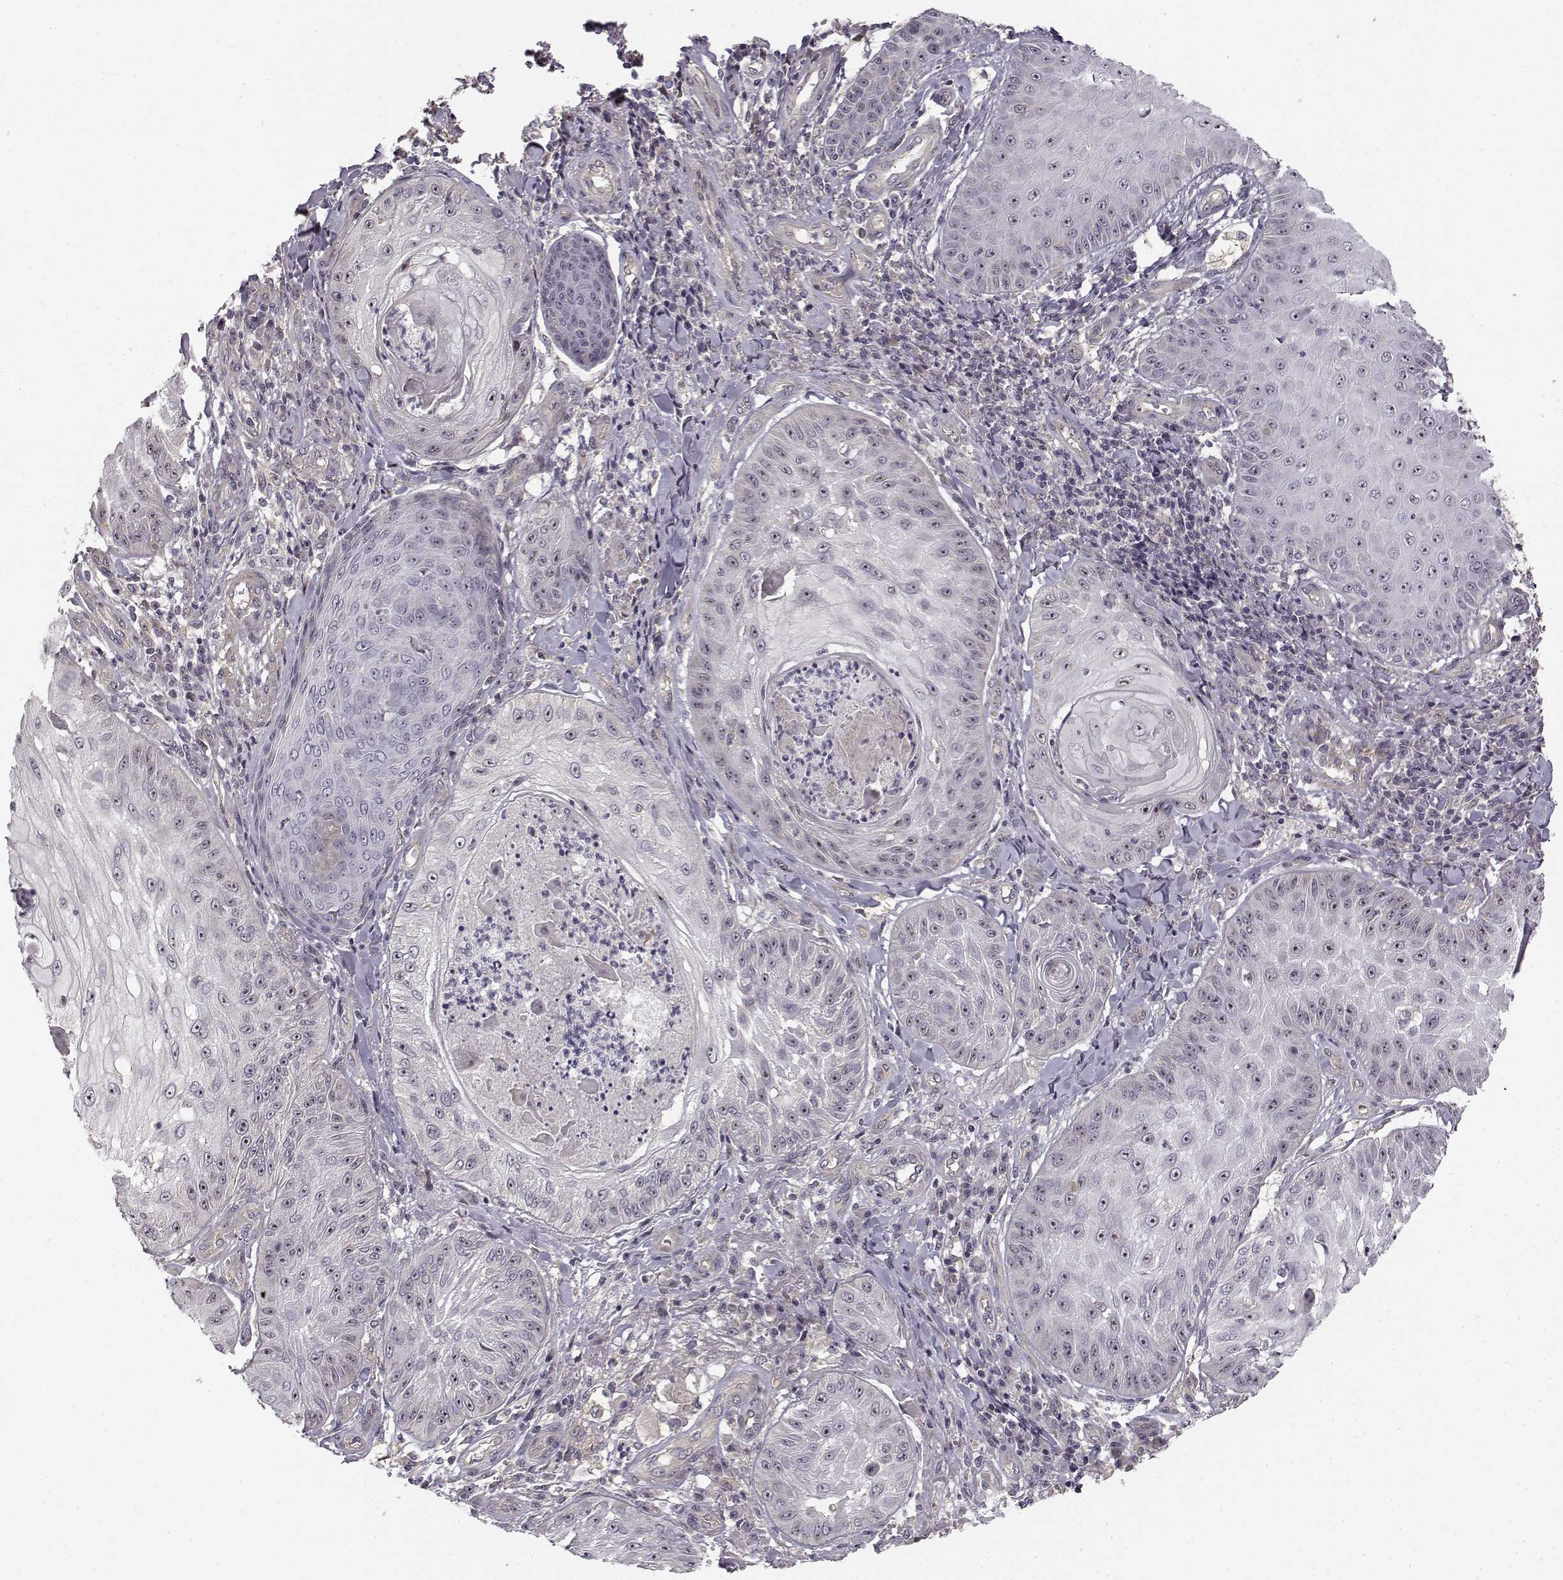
{"staining": {"intensity": "weak", "quantity": "25%-75%", "location": "nuclear"}, "tissue": "skin cancer", "cell_type": "Tumor cells", "image_type": "cancer", "snomed": [{"axis": "morphology", "description": "Squamous cell carcinoma, NOS"}, {"axis": "topography", "description": "Skin"}], "caption": "This photomicrograph demonstrates skin cancer (squamous cell carcinoma) stained with immunohistochemistry (IHC) to label a protein in brown. The nuclear of tumor cells show weak positivity for the protein. Nuclei are counter-stained blue.", "gene": "MED12L", "patient": {"sex": "male", "age": 70}}